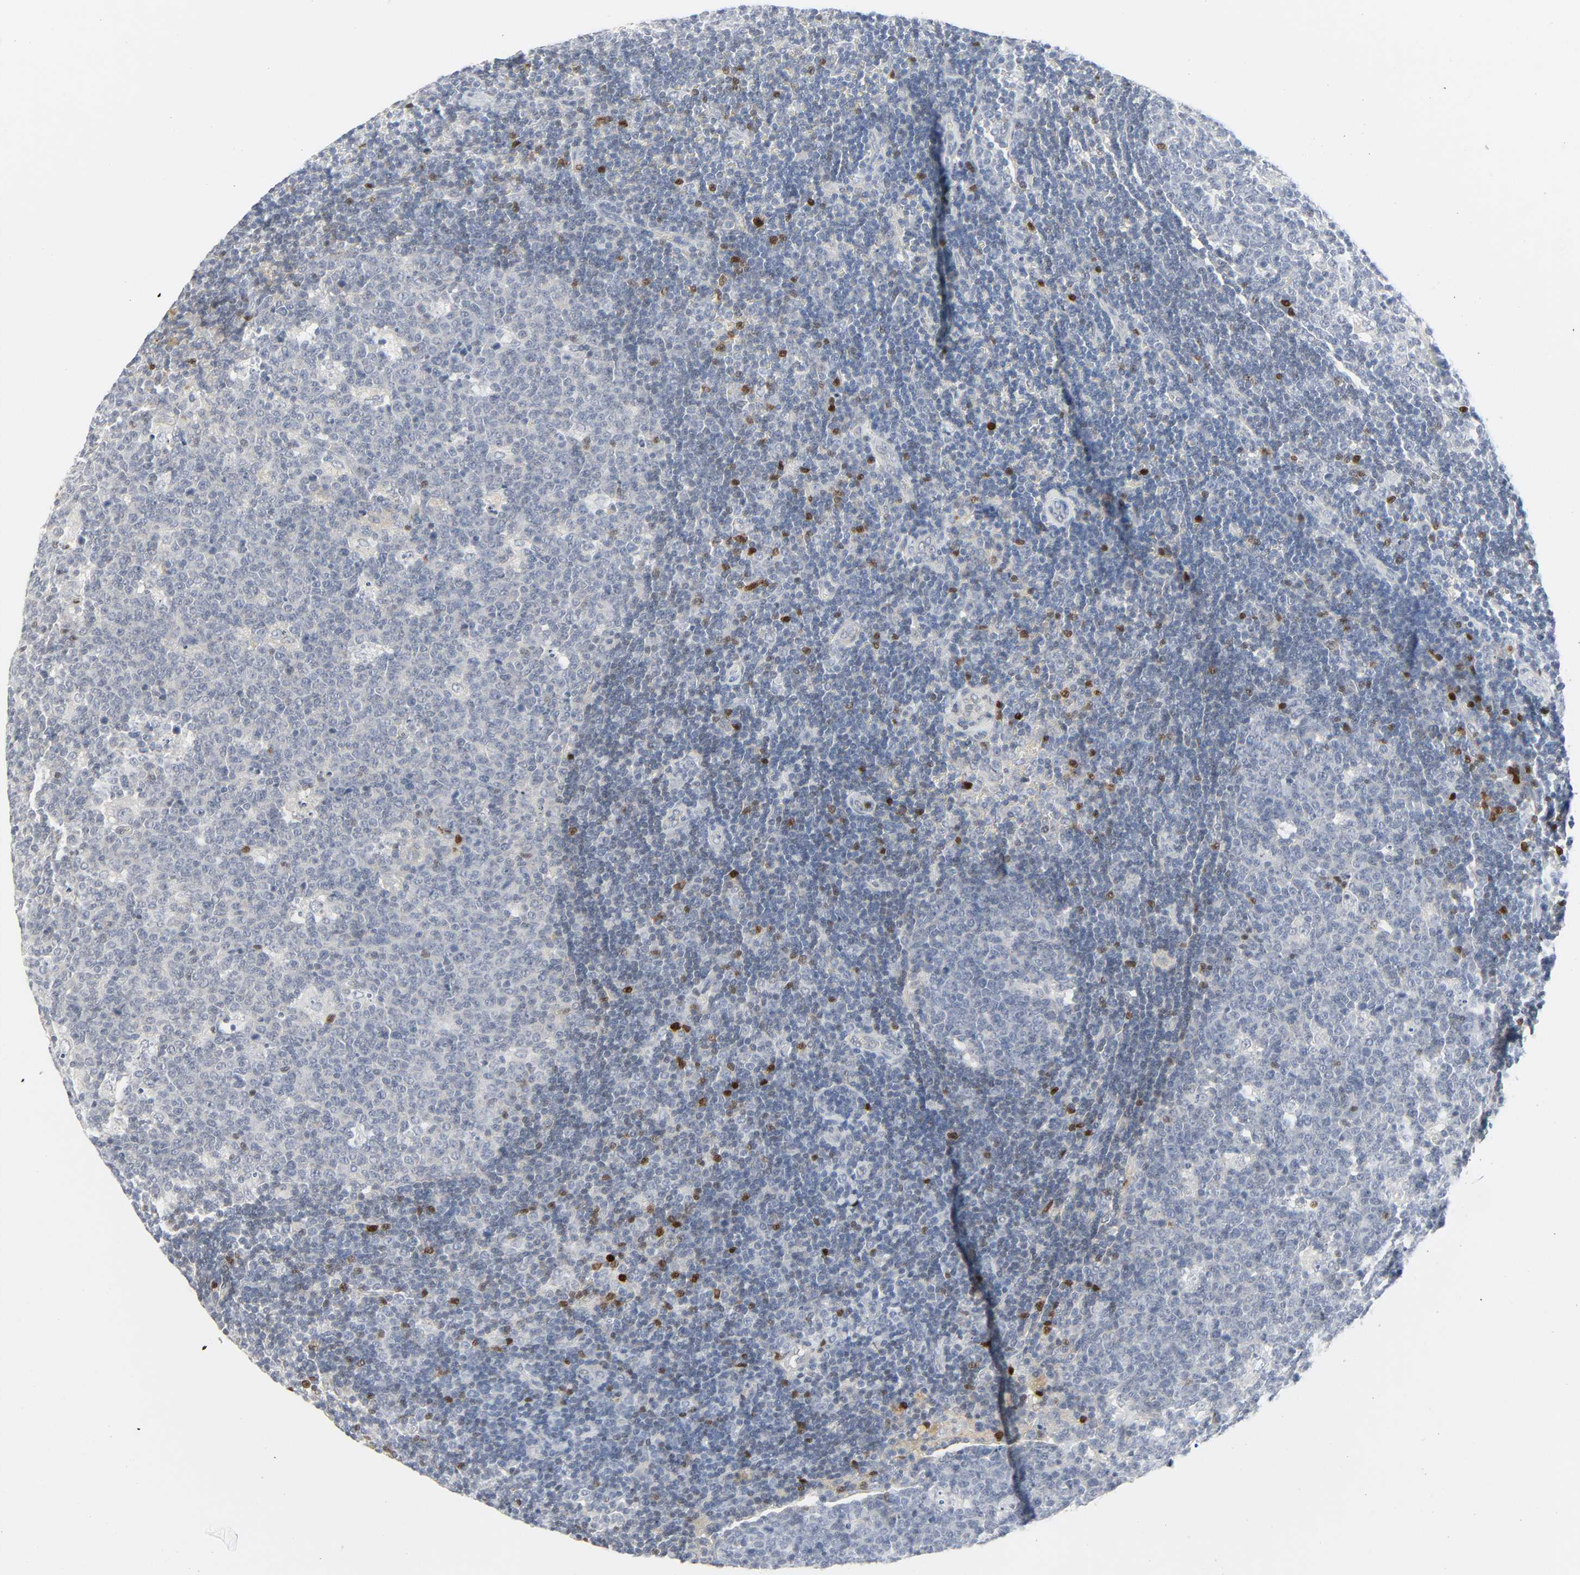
{"staining": {"intensity": "negative", "quantity": "none", "location": "none"}, "tissue": "lymph node", "cell_type": "Germinal center cells", "image_type": "normal", "snomed": [{"axis": "morphology", "description": "Normal tissue, NOS"}, {"axis": "topography", "description": "Lymph node"}, {"axis": "topography", "description": "Salivary gland"}], "caption": "The histopathology image exhibits no significant expression in germinal center cells of lymph node.", "gene": "ZBTB16", "patient": {"sex": "male", "age": 8}}